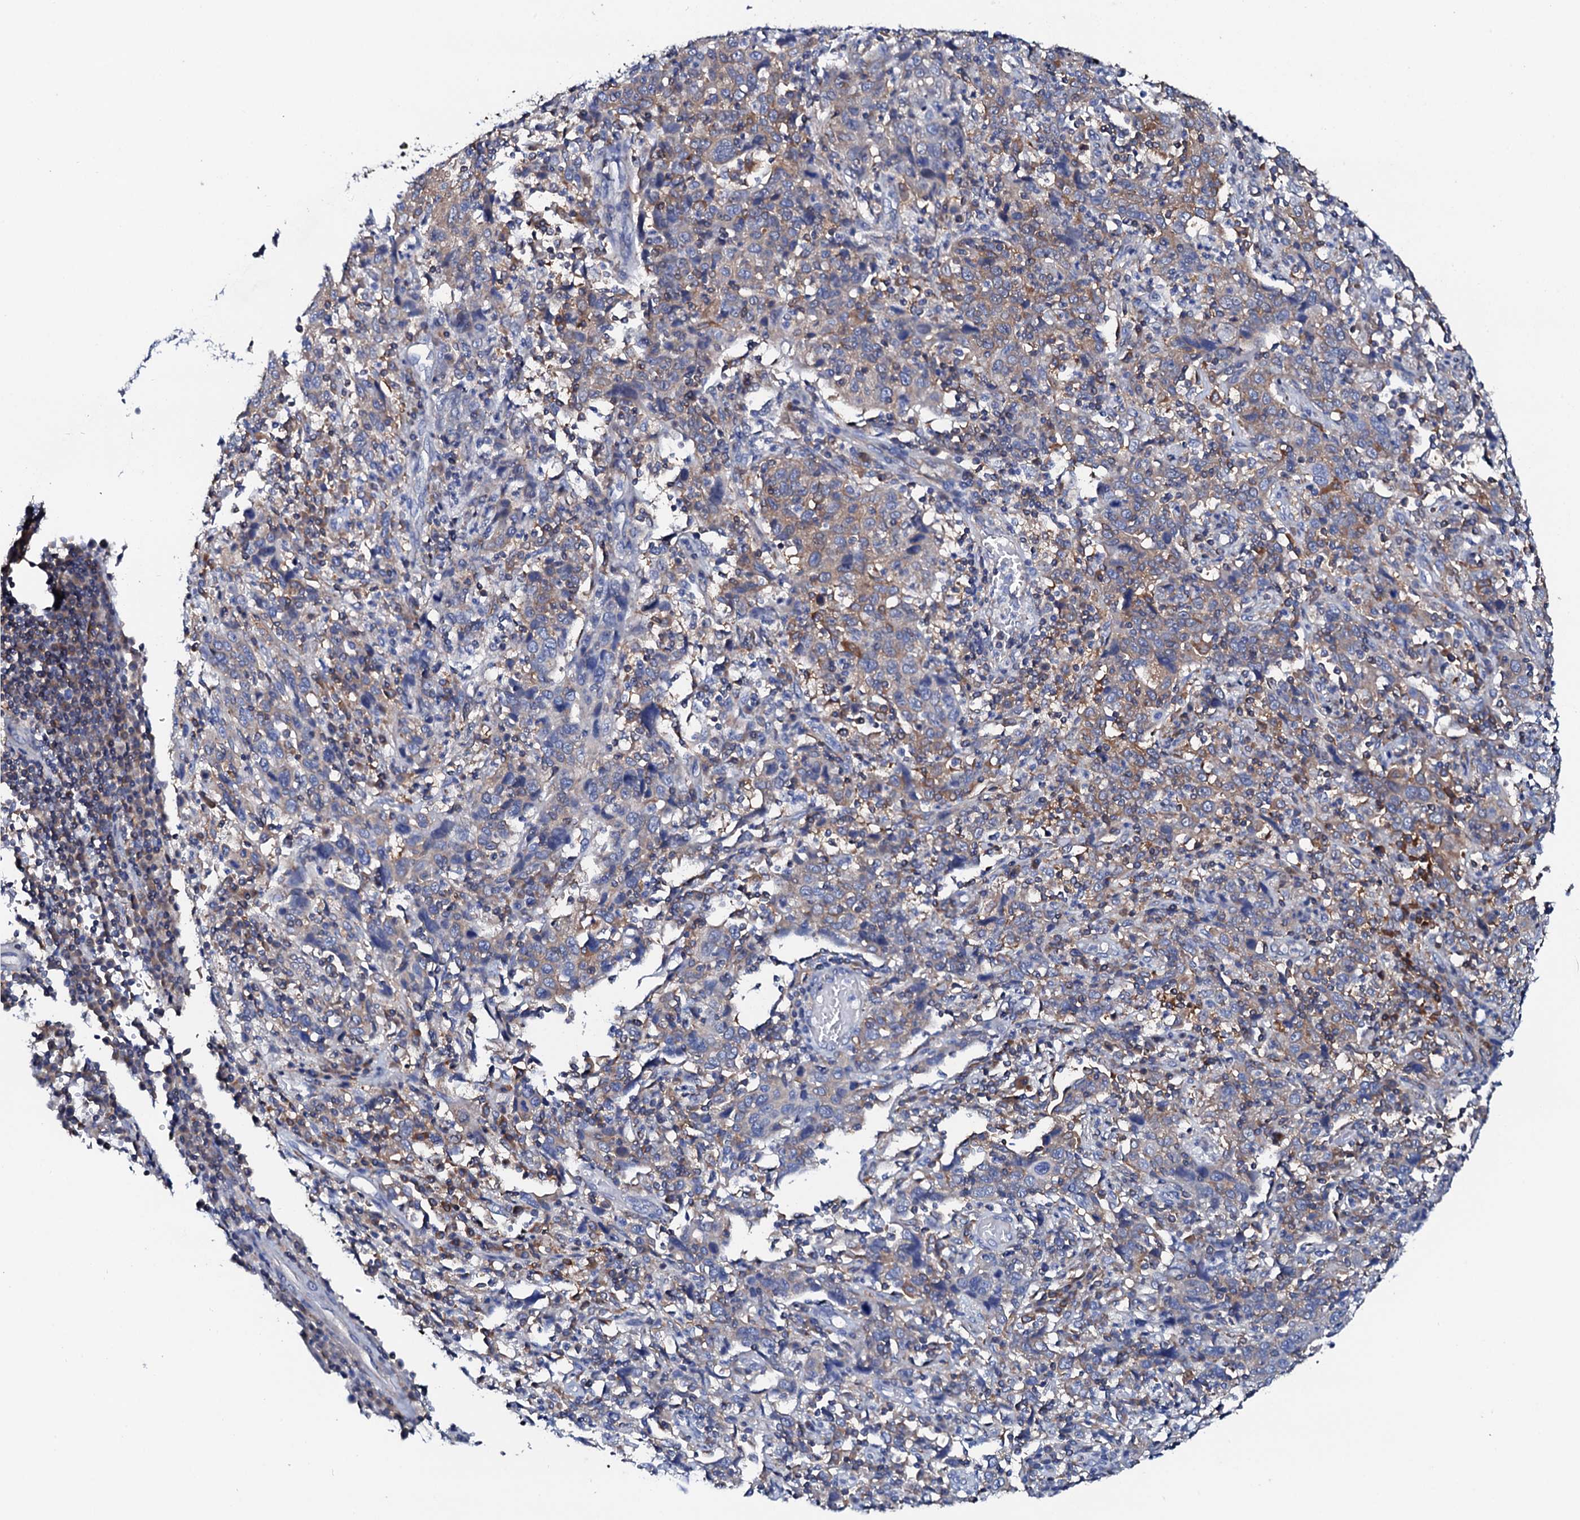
{"staining": {"intensity": "weak", "quantity": "25%-75%", "location": "cytoplasmic/membranous"}, "tissue": "cervical cancer", "cell_type": "Tumor cells", "image_type": "cancer", "snomed": [{"axis": "morphology", "description": "Squamous cell carcinoma, NOS"}, {"axis": "topography", "description": "Cervix"}], "caption": "Protein expression analysis of cervical squamous cell carcinoma exhibits weak cytoplasmic/membranous staining in approximately 25%-75% of tumor cells.", "gene": "GLB1L3", "patient": {"sex": "female", "age": 46}}